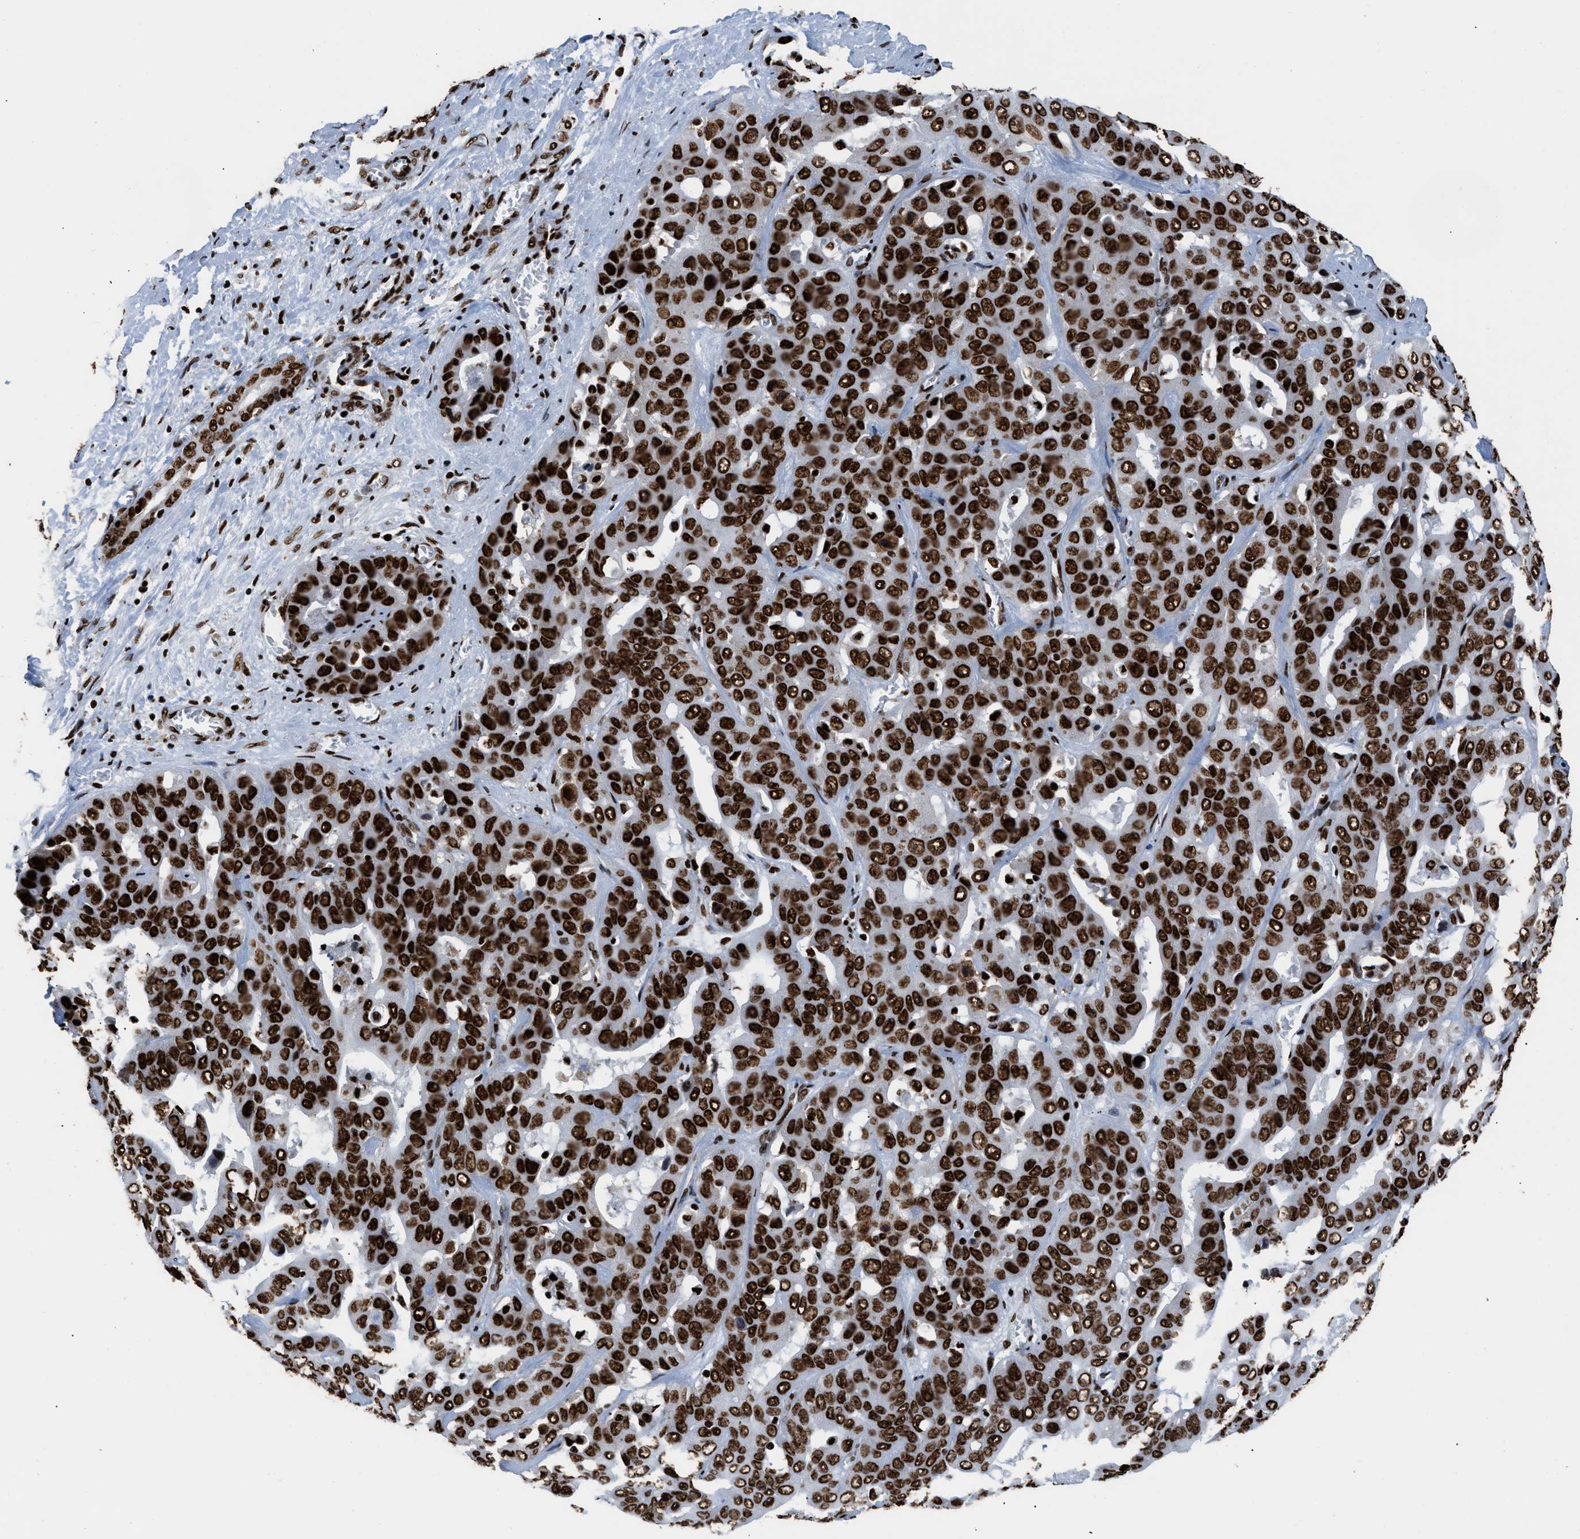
{"staining": {"intensity": "strong", "quantity": ">75%", "location": "nuclear"}, "tissue": "liver cancer", "cell_type": "Tumor cells", "image_type": "cancer", "snomed": [{"axis": "morphology", "description": "Cholangiocarcinoma"}, {"axis": "topography", "description": "Liver"}], "caption": "Human liver cholangiocarcinoma stained for a protein (brown) displays strong nuclear positive positivity in approximately >75% of tumor cells.", "gene": "HNRNPM", "patient": {"sex": "female", "age": 52}}